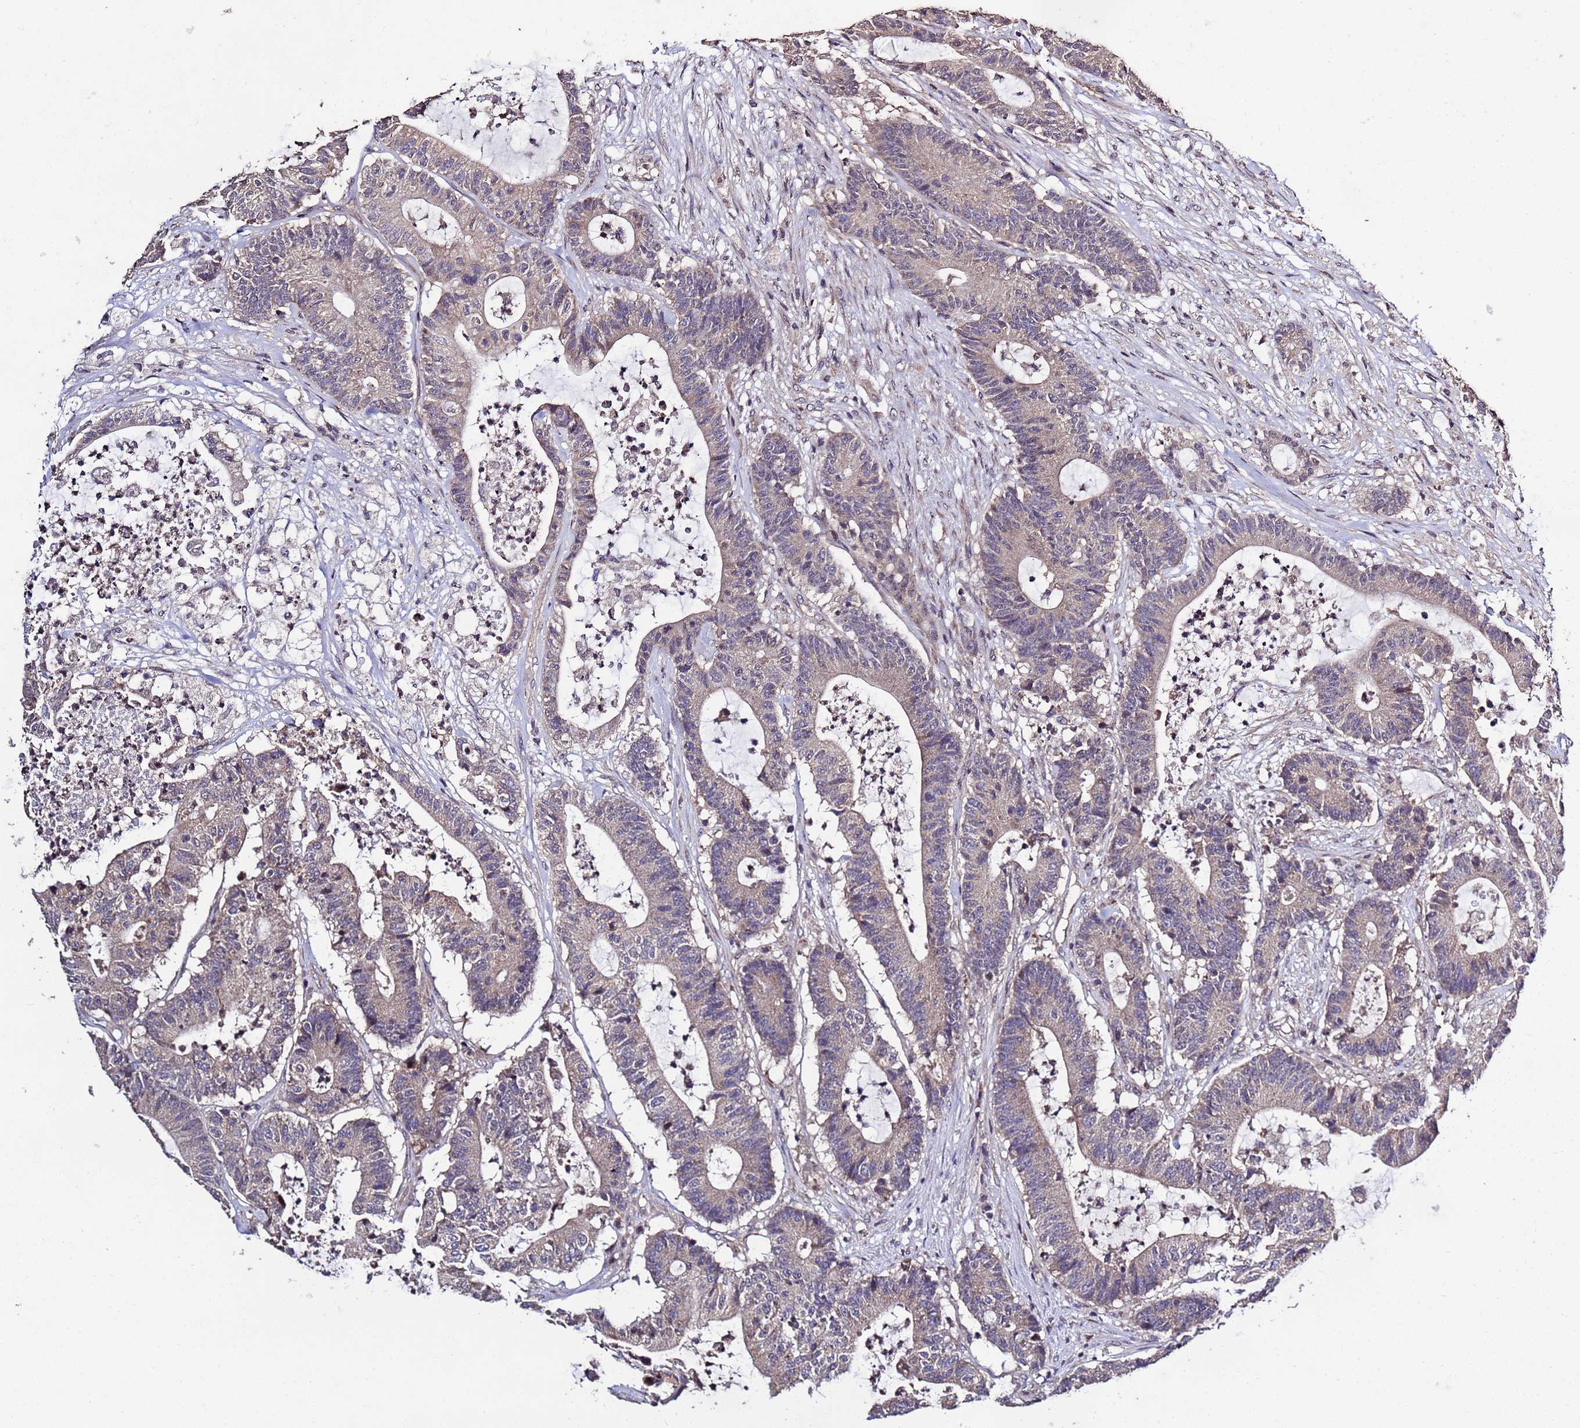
{"staining": {"intensity": "weak", "quantity": "25%-75%", "location": "cytoplasmic/membranous"}, "tissue": "colorectal cancer", "cell_type": "Tumor cells", "image_type": "cancer", "snomed": [{"axis": "morphology", "description": "Adenocarcinoma, NOS"}, {"axis": "topography", "description": "Colon"}], "caption": "IHC photomicrograph of neoplastic tissue: colorectal cancer stained using immunohistochemistry (IHC) shows low levels of weak protein expression localized specifically in the cytoplasmic/membranous of tumor cells, appearing as a cytoplasmic/membranous brown color.", "gene": "P2RX7", "patient": {"sex": "female", "age": 84}}